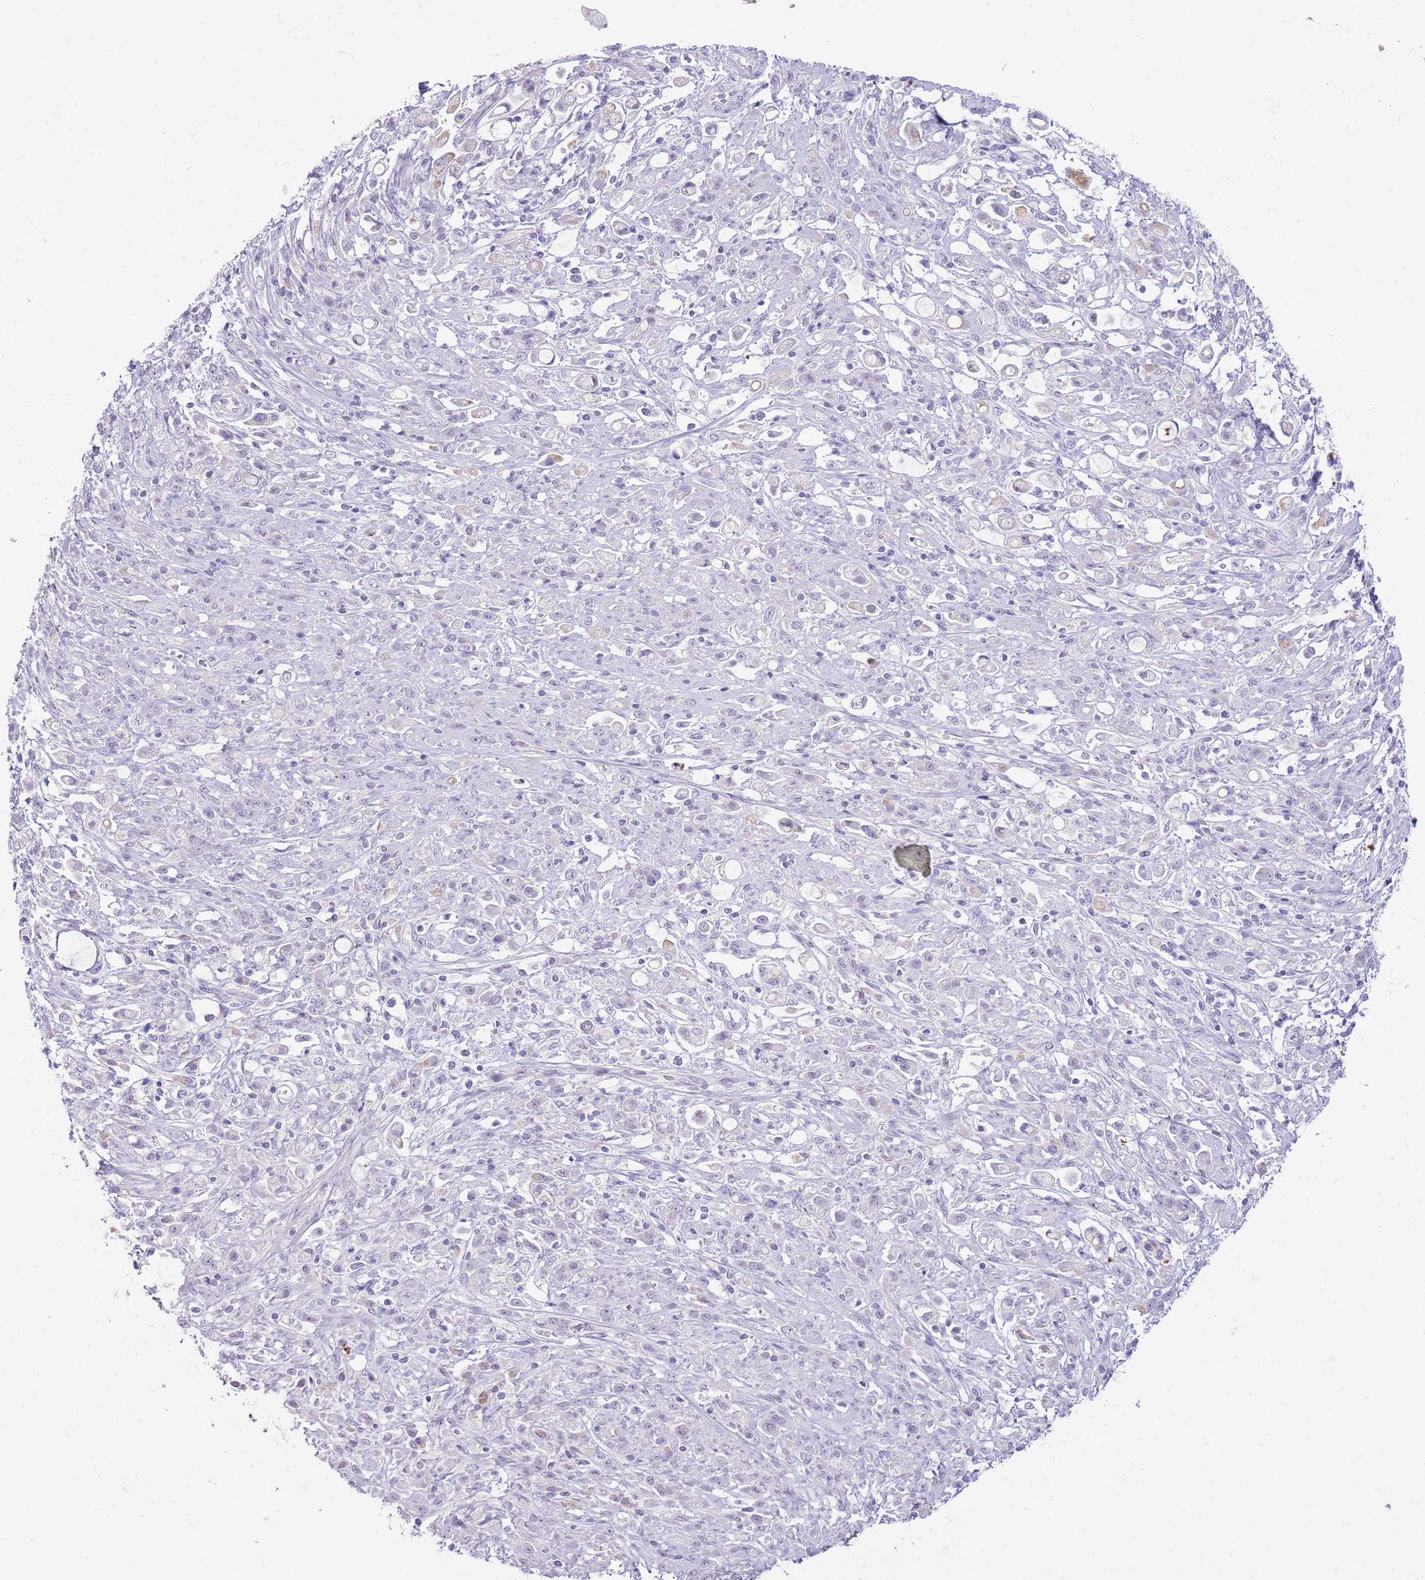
{"staining": {"intensity": "negative", "quantity": "none", "location": "none"}, "tissue": "stomach cancer", "cell_type": "Tumor cells", "image_type": "cancer", "snomed": [{"axis": "morphology", "description": "Adenocarcinoma, NOS"}, {"axis": "topography", "description": "Stomach"}], "caption": "A high-resolution micrograph shows immunohistochemistry (IHC) staining of stomach adenocarcinoma, which shows no significant positivity in tumor cells.", "gene": "TOX2", "patient": {"sex": "female", "age": 60}}